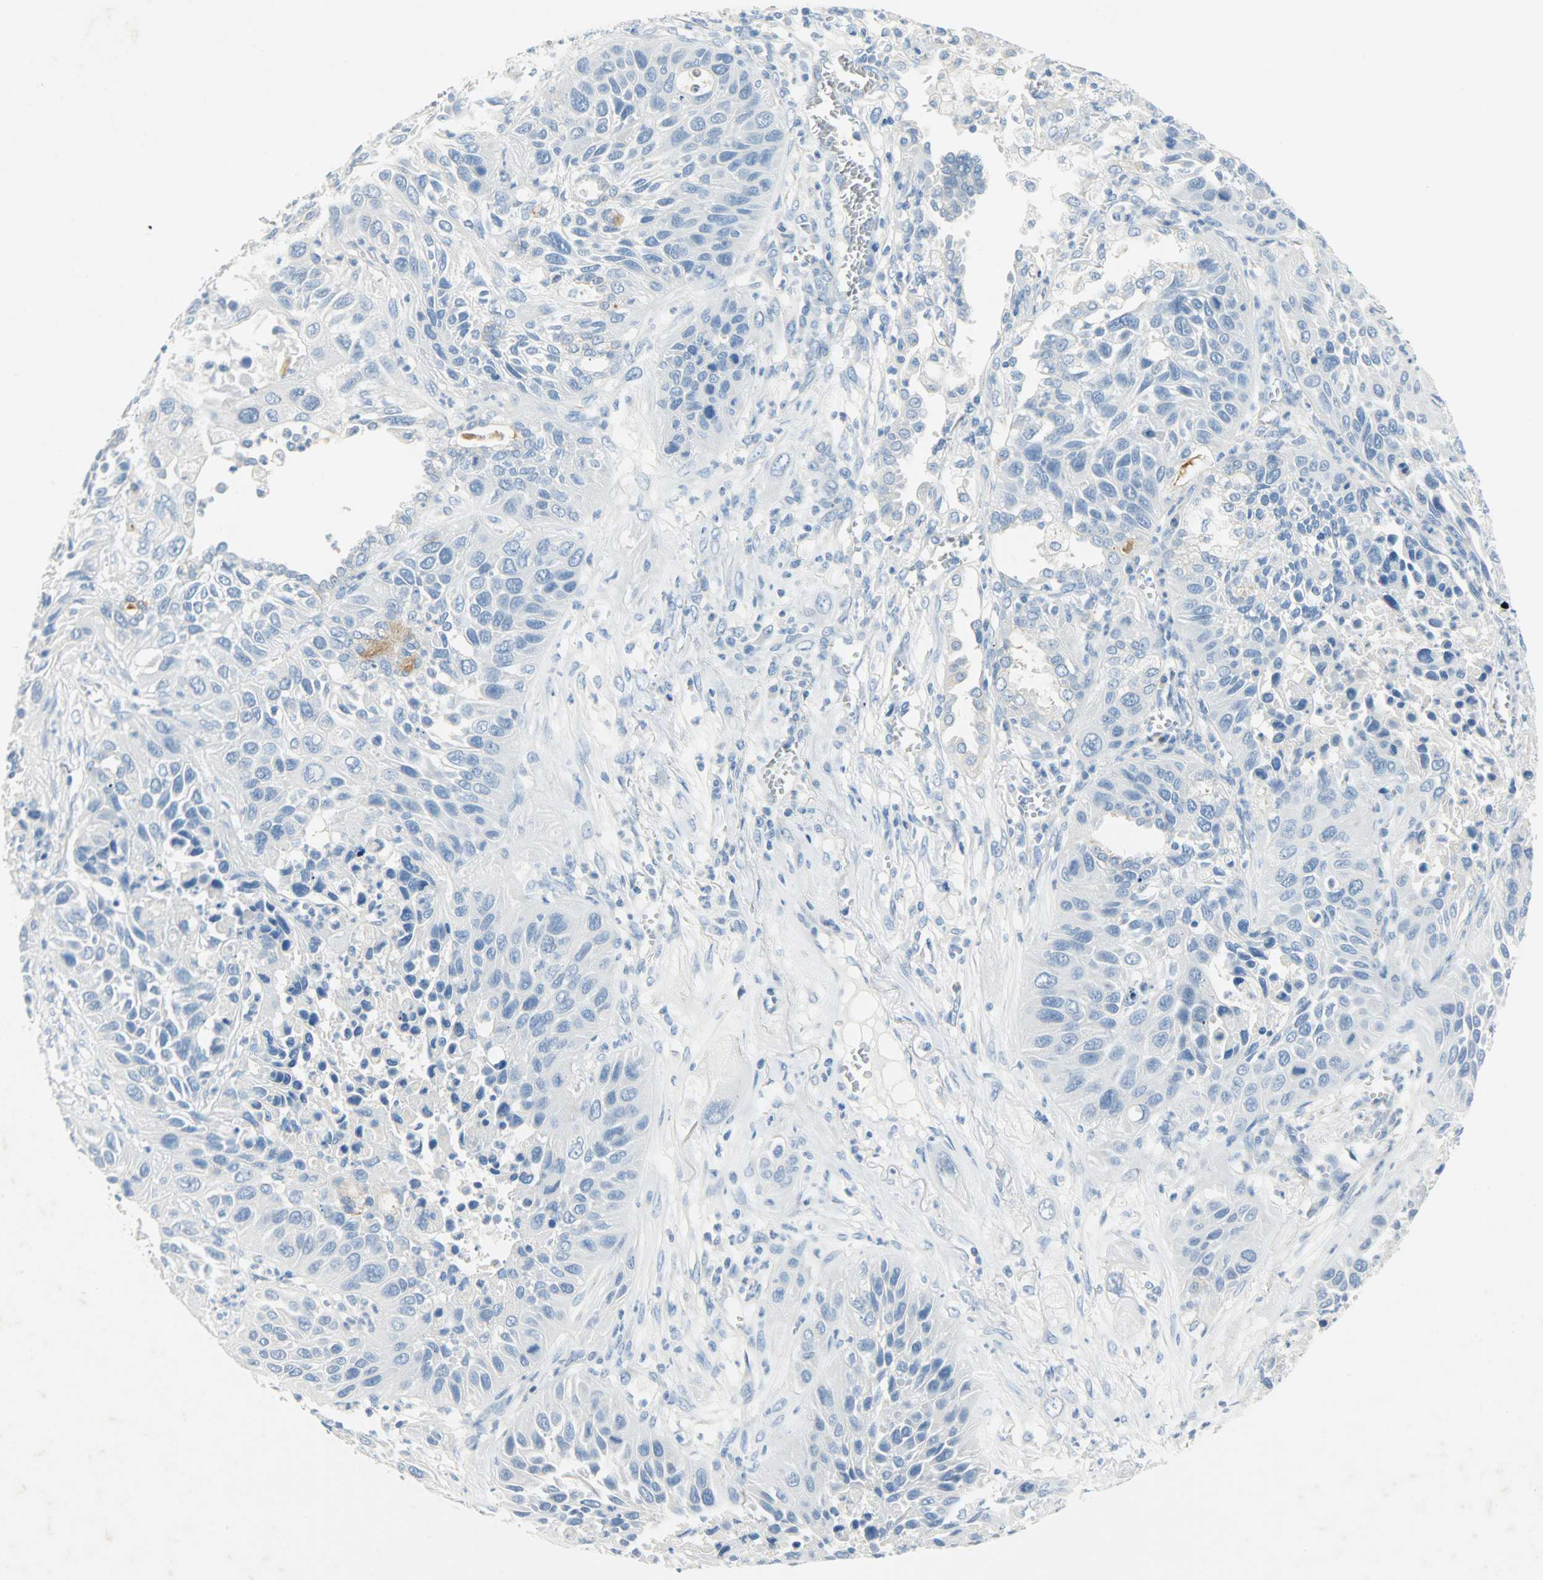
{"staining": {"intensity": "negative", "quantity": "none", "location": "none"}, "tissue": "lung cancer", "cell_type": "Tumor cells", "image_type": "cancer", "snomed": [{"axis": "morphology", "description": "Squamous cell carcinoma, NOS"}, {"axis": "topography", "description": "Lung"}], "caption": "High magnification brightfield microscopy of squamous cell carcinoma (lung) stained with DAB (brown) and counterstained with hematoxylin (blue): tumor cells show no significant expression.", "gene": "PROM1", "patient": {"sex": "female", "age": 76}}